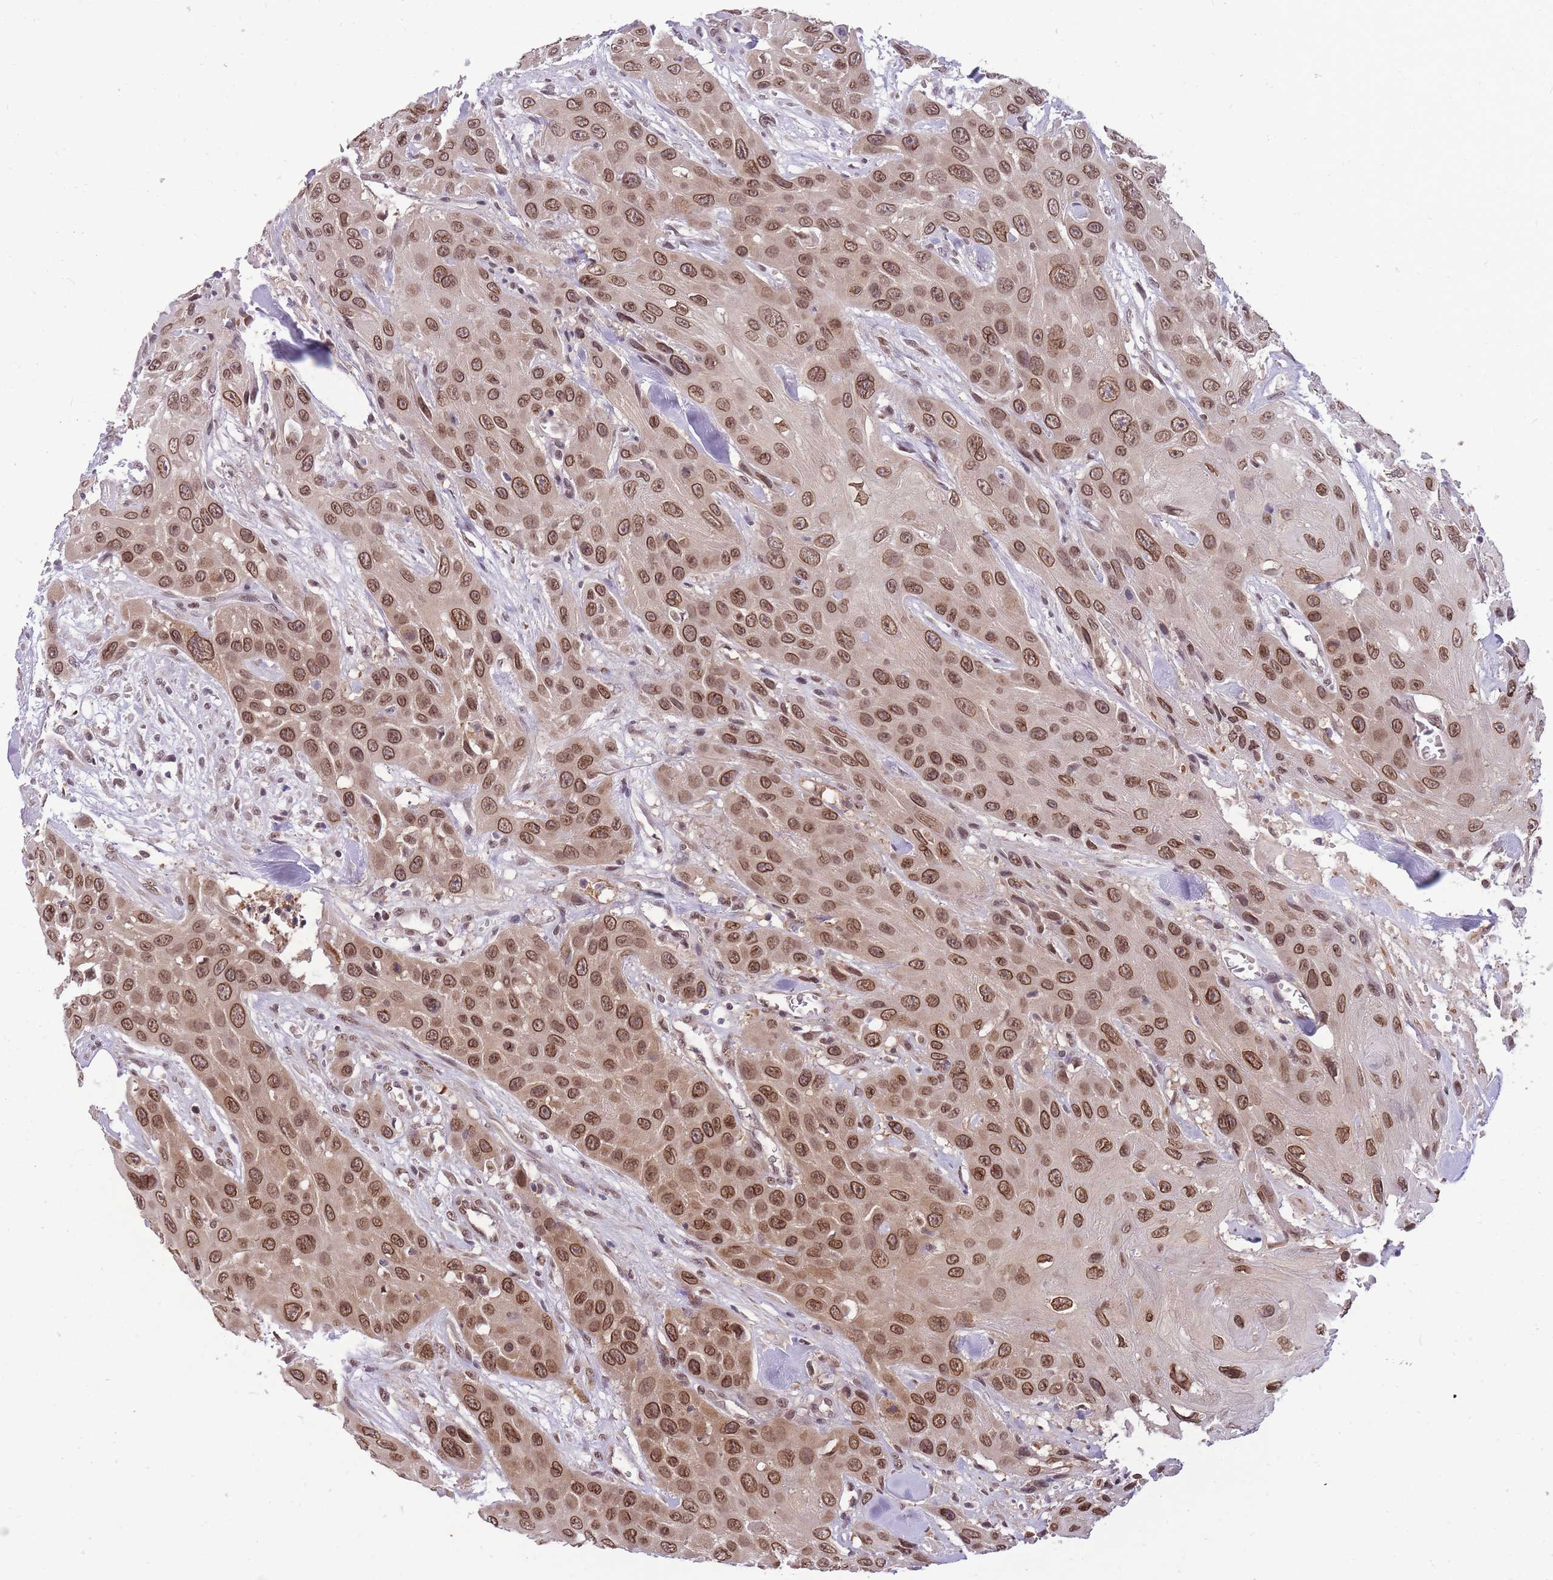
{"staining": {"intensity": "moderate", "quantity": ">75%", "location": "nuclear"}, "tissue": "head and neck cancer", "cell_type": "Tumor cells", "image_type": "cancer", "snomed": [{"axis": "morphology", "description": "Squamous cell carcinoma, NOS"}, {"axis": "topography", "description": "Head-Neck"}], "caption": "Immunohistochemical staining of human squamous cell carcinoma (head and neck) reveals medium levels of moderate nuclear positivity in approximately >75% of tumor cells.", "gene": "CDIP1", "patient": {"sex": "male", "age": 81}}